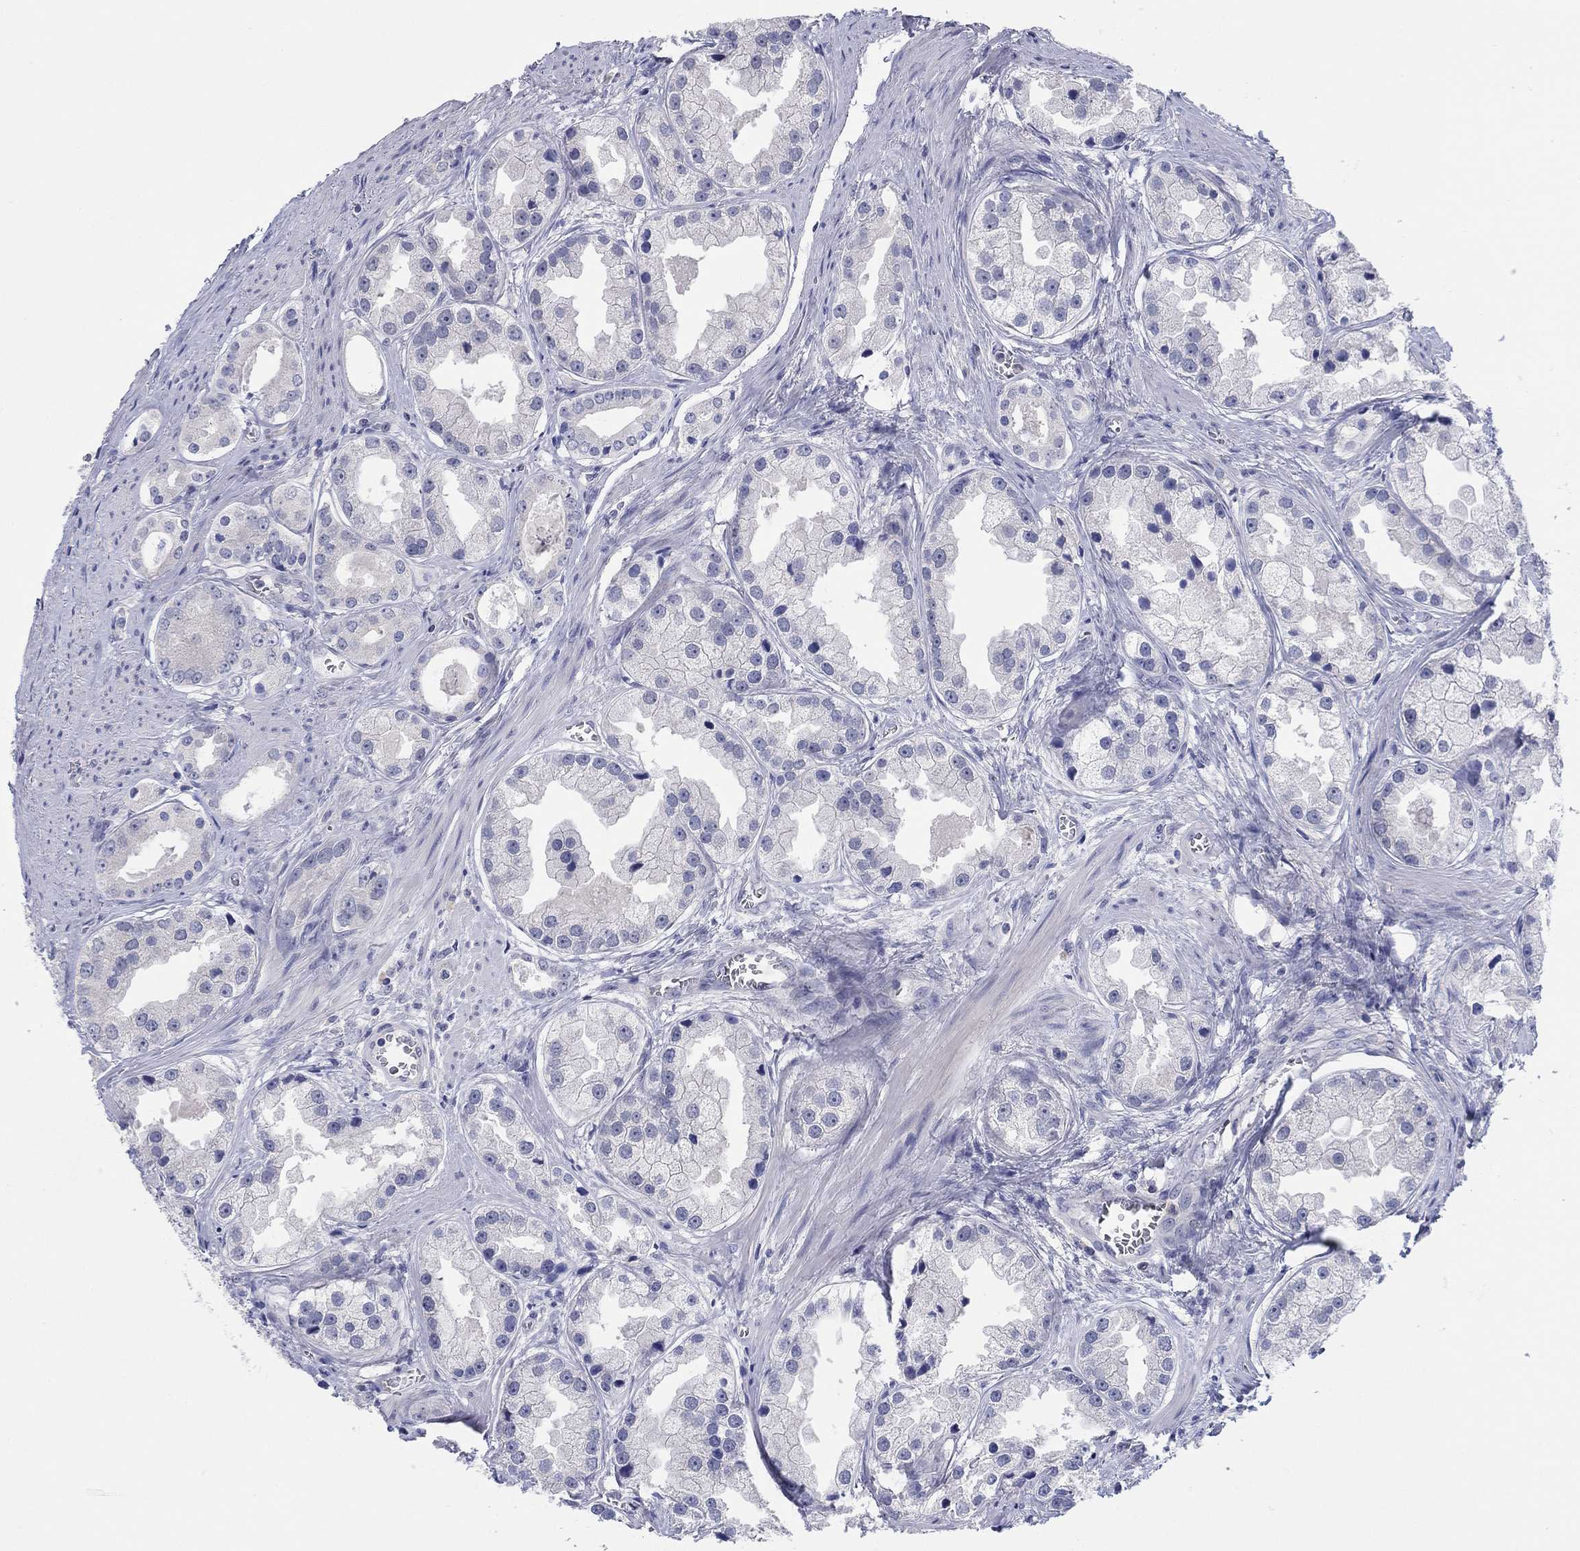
{"staining": {"intensity": "negative", "quantity": "none", "location": "none"}, "tissue": "prostate cancer", "cell_type": "Tumor cells", "image_type": "cancer", "snomed": [{"axis": "morphology", "description": "Adenocarcinoma, NOS"}, {"axis": "topography", "description": "Prostate"}], "caption": "A histopathology image of prostate cancer stained for a protein exhibits no brown staining in tumor cells.", "gene": "FER1L6", "patient": {"sex": "male", "age": 61}}